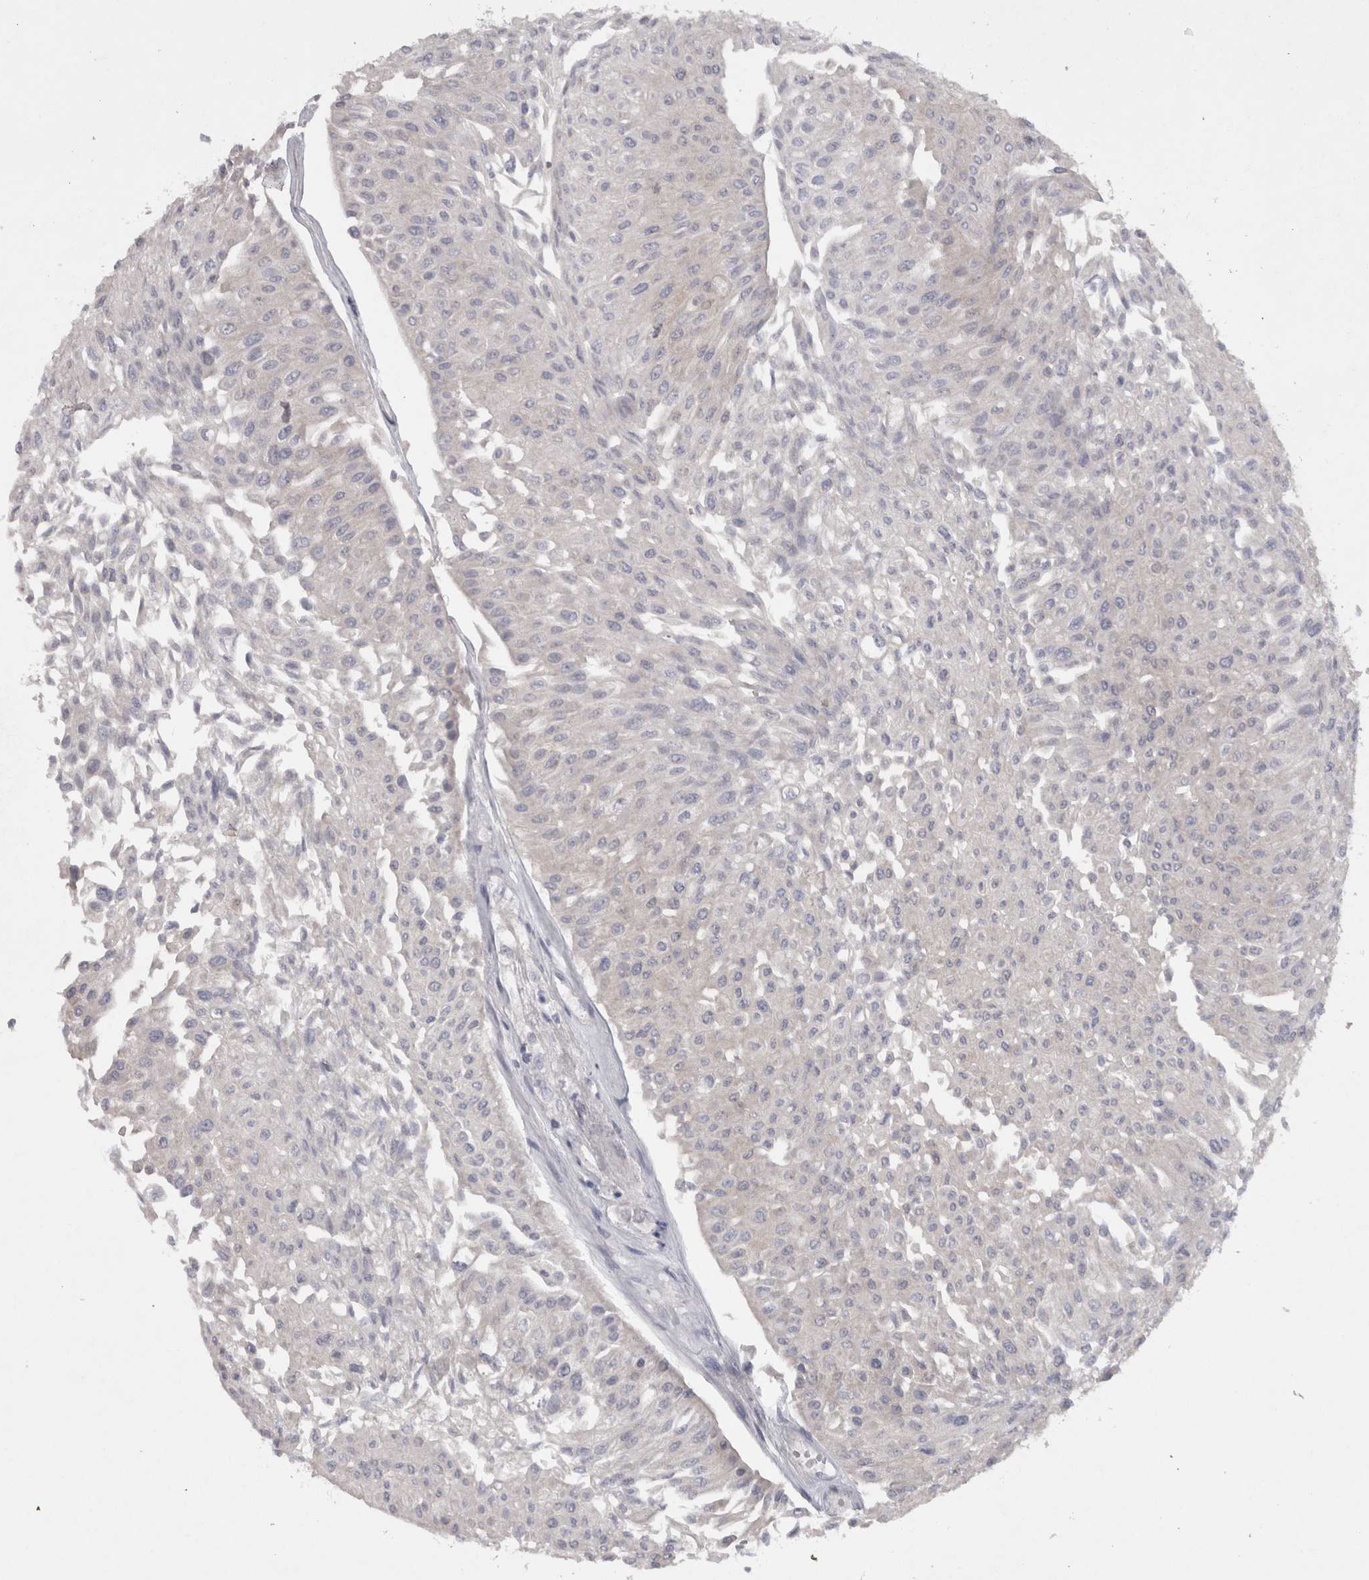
{"staining": {"intensity": "negative", "quantity": "none", "location": "none"}, "tissue": "urothelial cancer", "cell_type": "Tumor cells", "image_type": "cancer", "snomed": [{"axis": "morphology", "description": "Urothelial carcinoma, Low grade"}, {"axis": "topography", "description": "Urinary bladder"}], "caption": "There is no significant staining in tumor cells of low-grade urothelial carcinoma.", "gene": "LRRC40", "patient": {"sex": "male", "age": 67}}